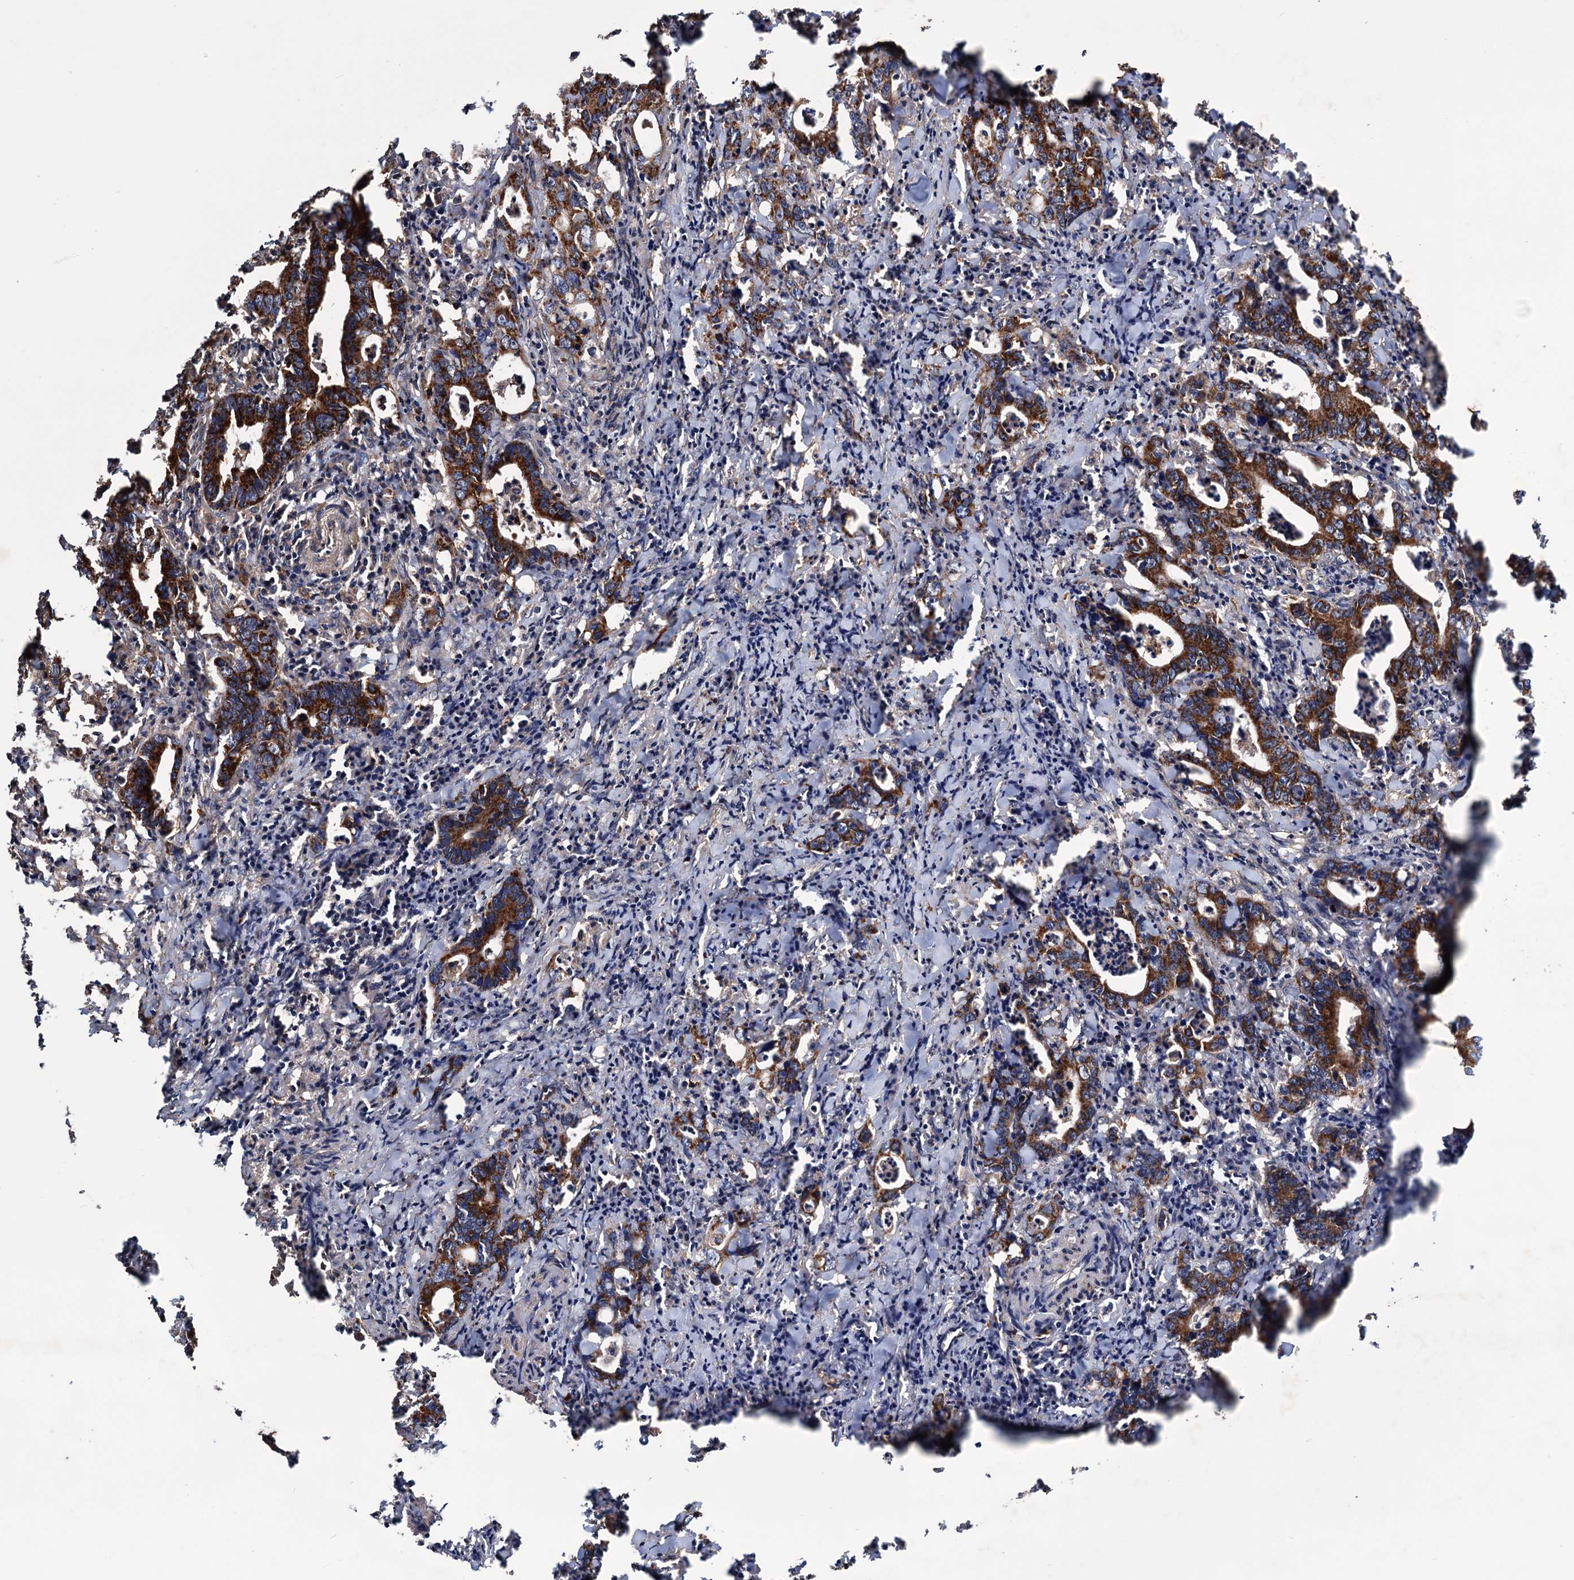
{"staining": {"intensity": "moderate", "quantity": ">75%", "location": "cytoplasmic/membranous"}, "tissue": "colorectal cancer", "cell_type": "Tumor cells", "image_type": "cancer", "snomed": [{"axis": "morphology", "description": "Adenocarcinoma, NOS"}, {"axis": "topography", "description": "Colon"}], "caption": "Immunohistochemistry histopathology image of adenocarcinoma (colorectal) stained for a protein (brown), which demonstrates medium levels of moderate cytoplasmic/membranous staining in about >75% of tumor cells.", "gene": "MRPL42", "patient": {"sex": "female", "age": 75}}